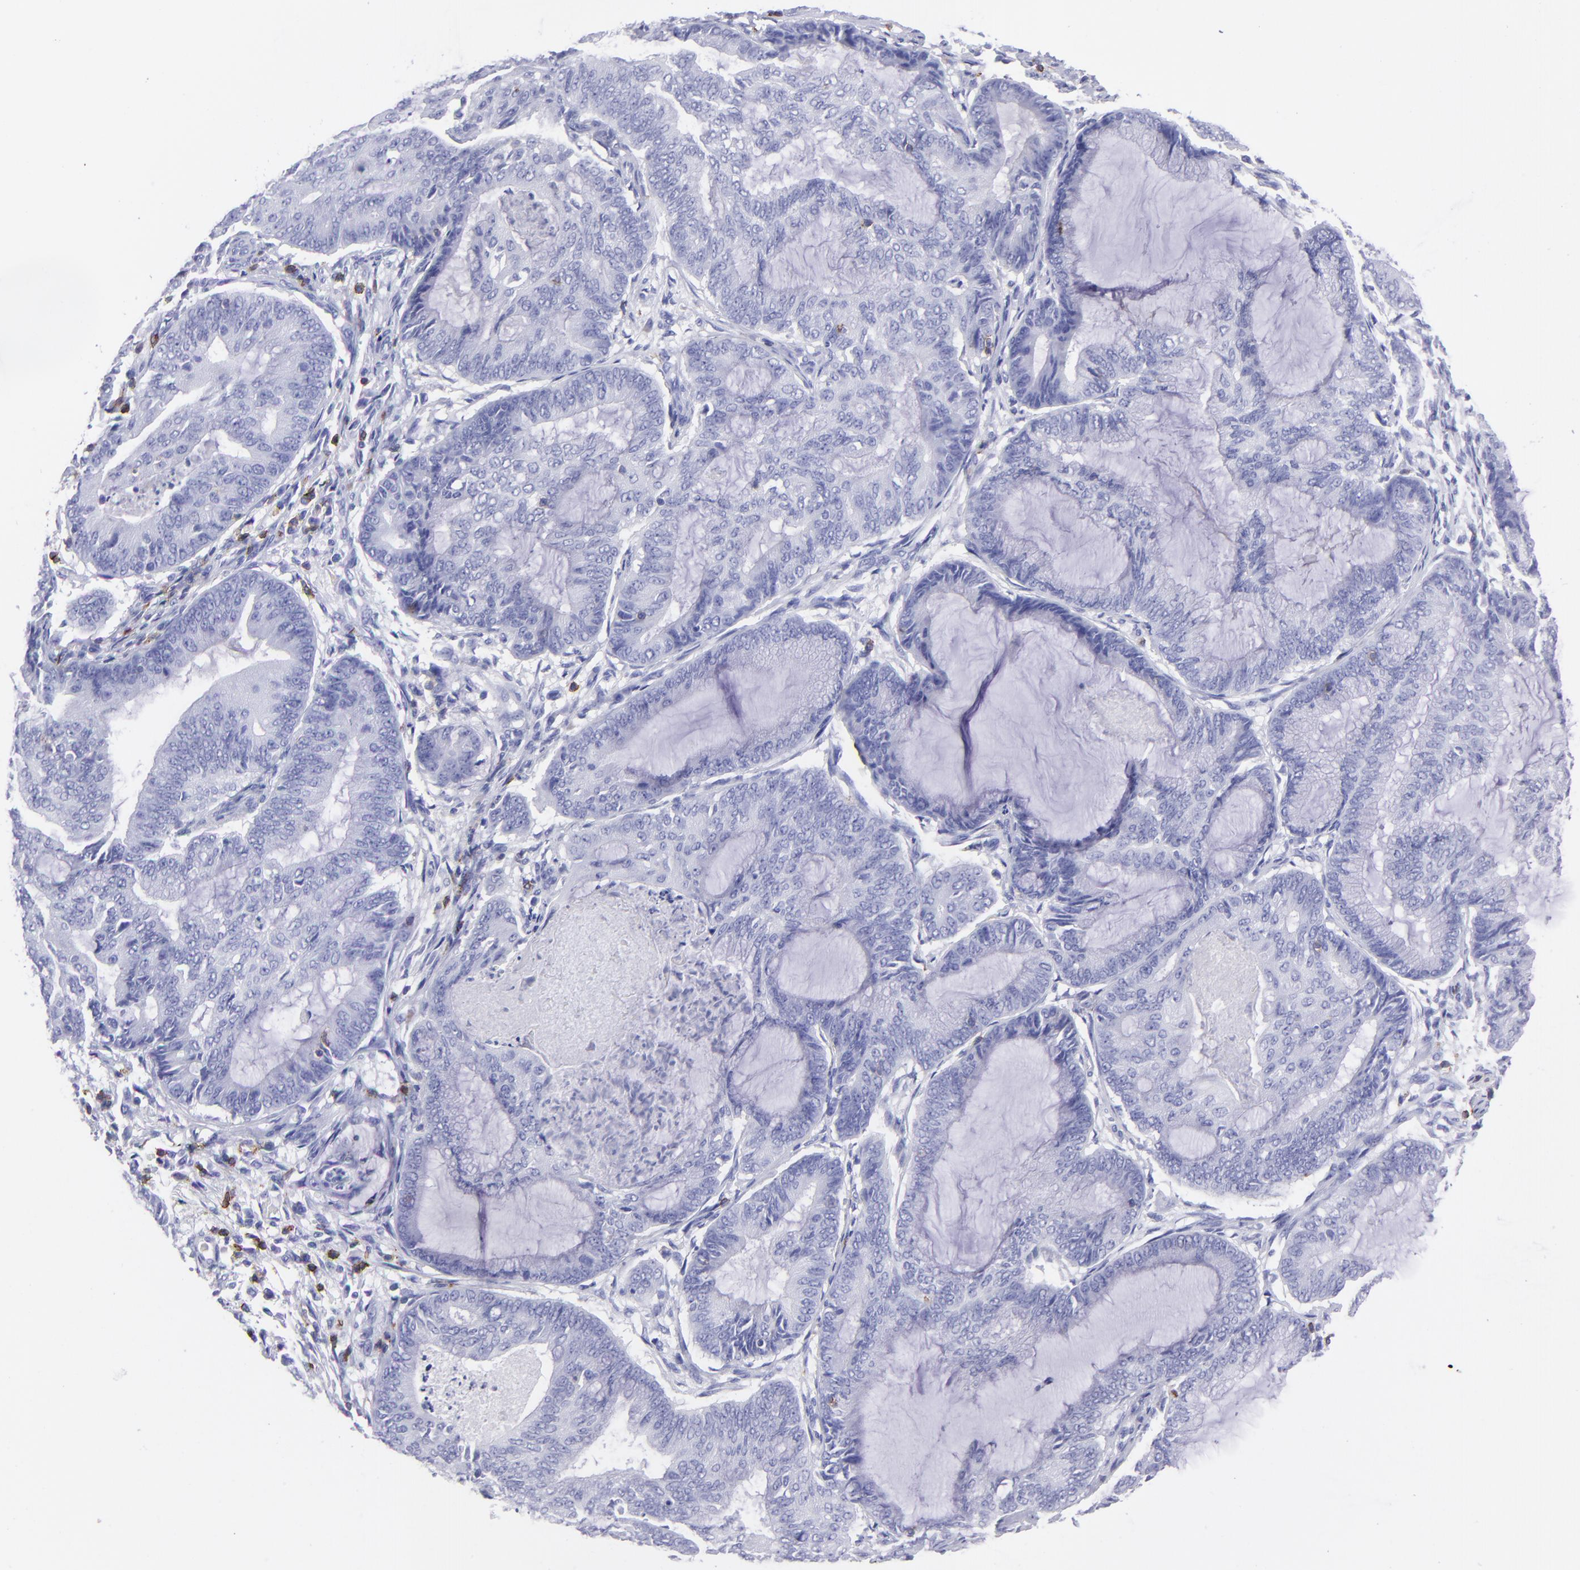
{"staining": {"intensity": "negative", "quantity": "none", "location": "none"}, "tissue": "endometrial cancer", "cell_type": "Tumor cells", "image_type": "cancer", "snomed": [{"axis": "morphology", "description": "Adenocarcinoma, NOS"}, {"axis": "topography", "description": "Endometrium"}], "caption": "A photomicrograph of human adenocarcinoma (endometrial) is negative for staining in tumor cells.", "gene": "CD6", "patient": {"sex": "female", "age": 63}}